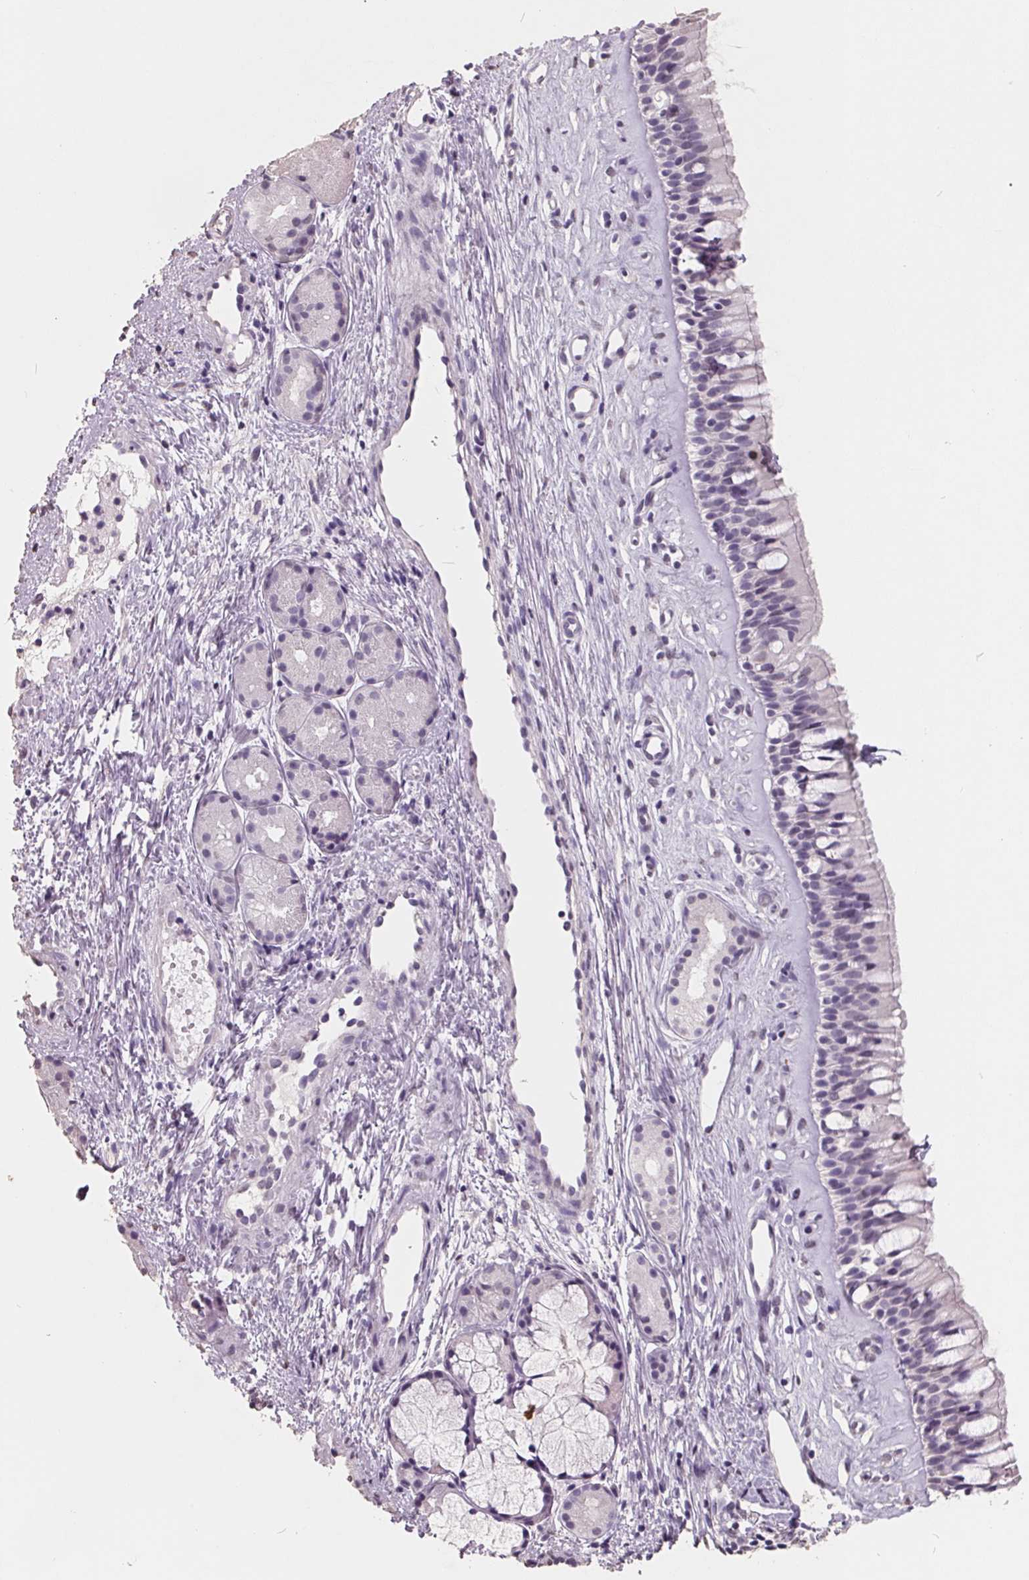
{"staining": {"intensity": "negative", "quantity": "none", "location": "none"}, "tissue": "nasopharynx", "cell_type": "Respiratory epithelial cells", "image_type": "normal", "snomed": [{"axis": "morphology", "description": "Normal tissue, NOS"}, {"axis": "topography", "description": "Nasopharynx"}], "caption": "Respiratory epithelial cells show no significant protein positivity in benign nasopharynx. (DAB (3,3'-diaminobenzidine) IHC with hematoxylin counter stain).", "gene": "FTCD", "patient": {"sex": "female", "age": 52}}